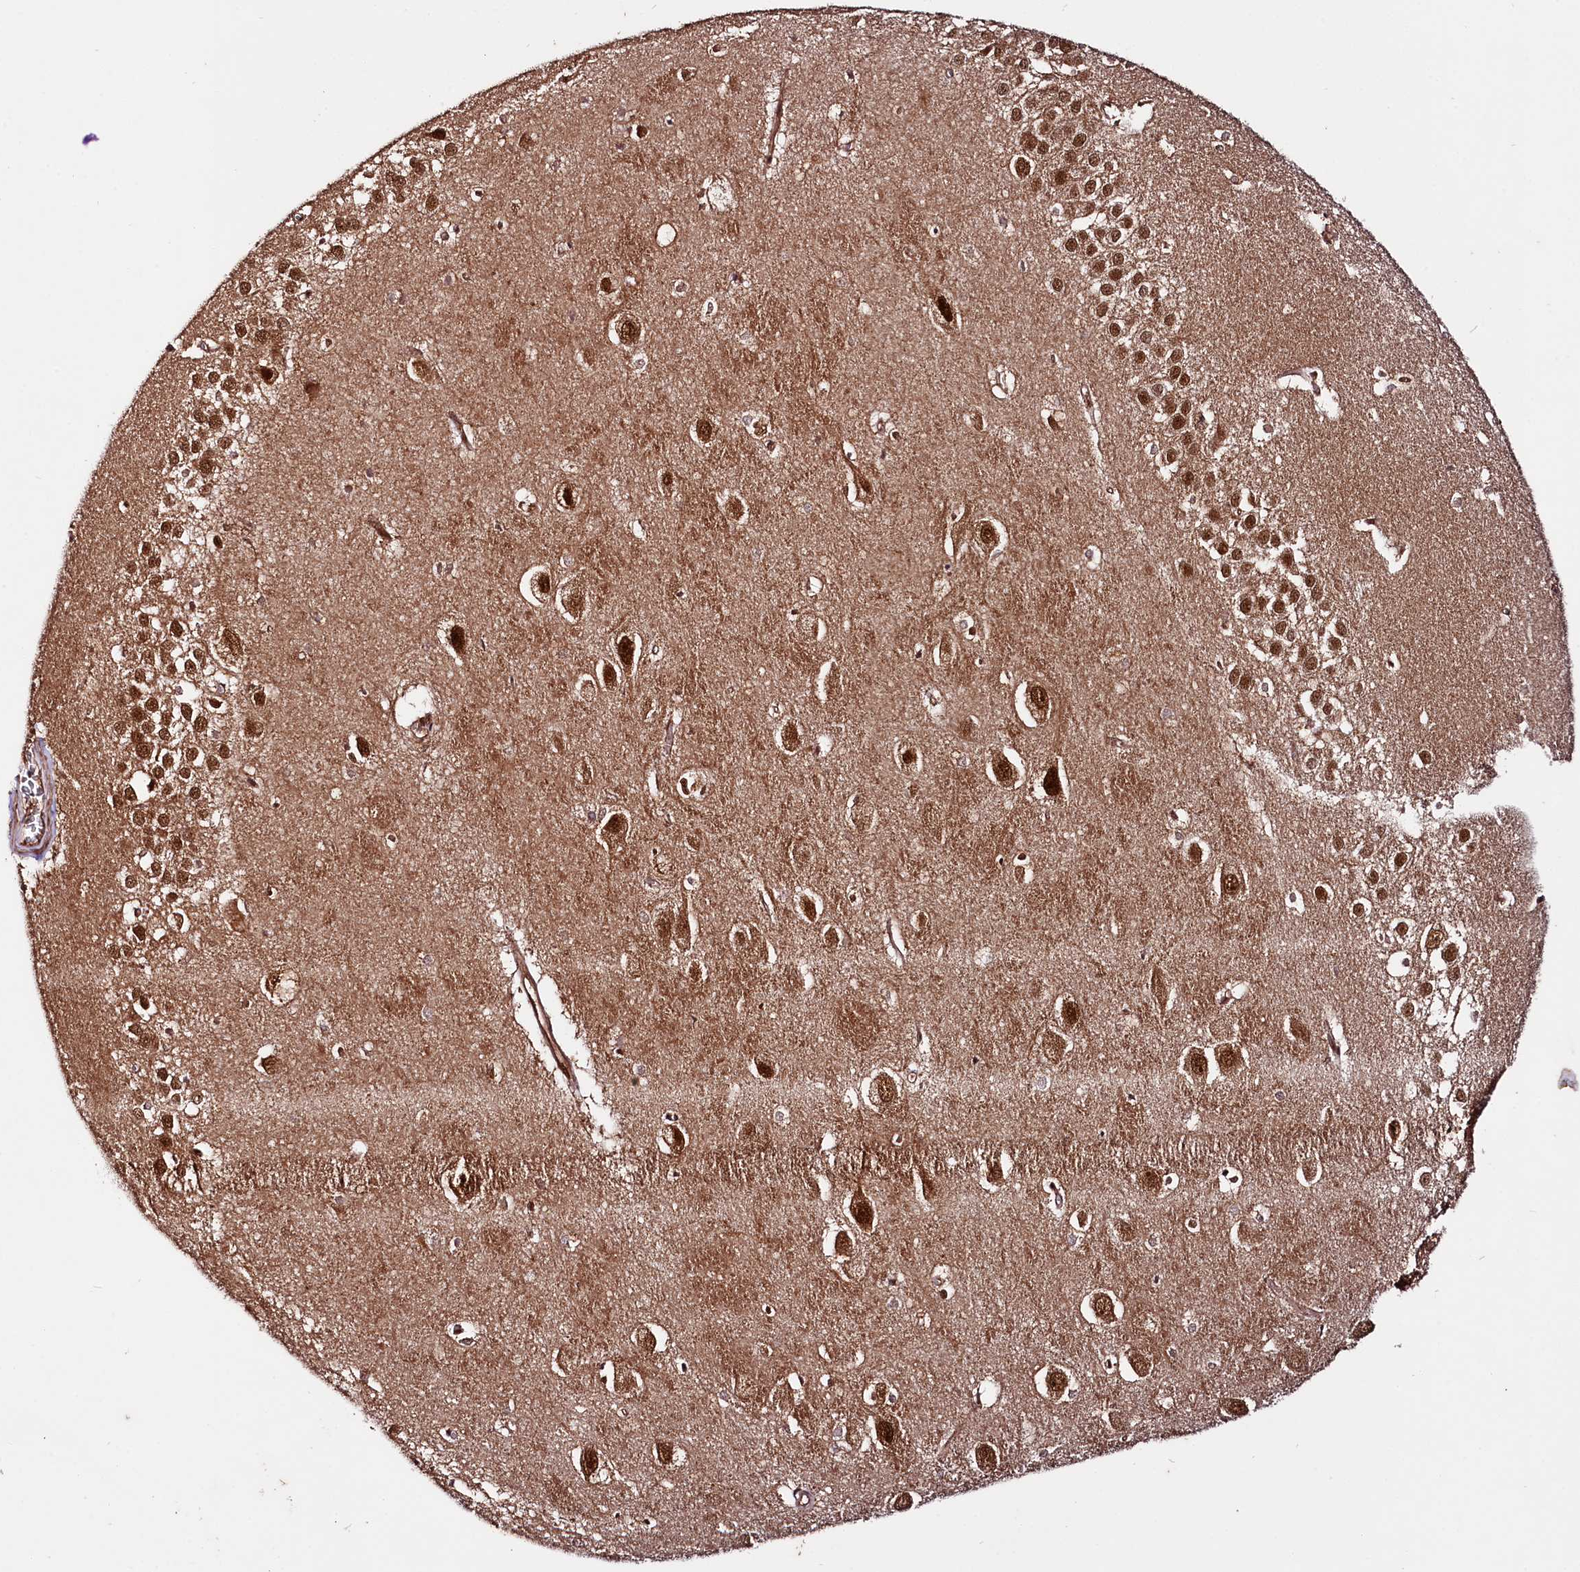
{"staining": {"intensity": "moderate", "quantity": "25%-75%", "location": "cytoplasmic/membranous"}, "tissue": "hippocampus", "cell_type": "Glial cells", "image_type": "normal", "snomed": [{"axis": "morphology", "description": "Normal tissue, NOS"}, {"axis": "topography", "description": "Hippocampus"}], "caption": "A brown stain highlights moderate cytoplasmic/membranous positivity of a protein in glial cells of unremarkable hippocampus. (Brightfield microscopy of DAB IHC at high magnification).", "gene": "UBE3A", "patient": {"sex": "female", "age": 64}}